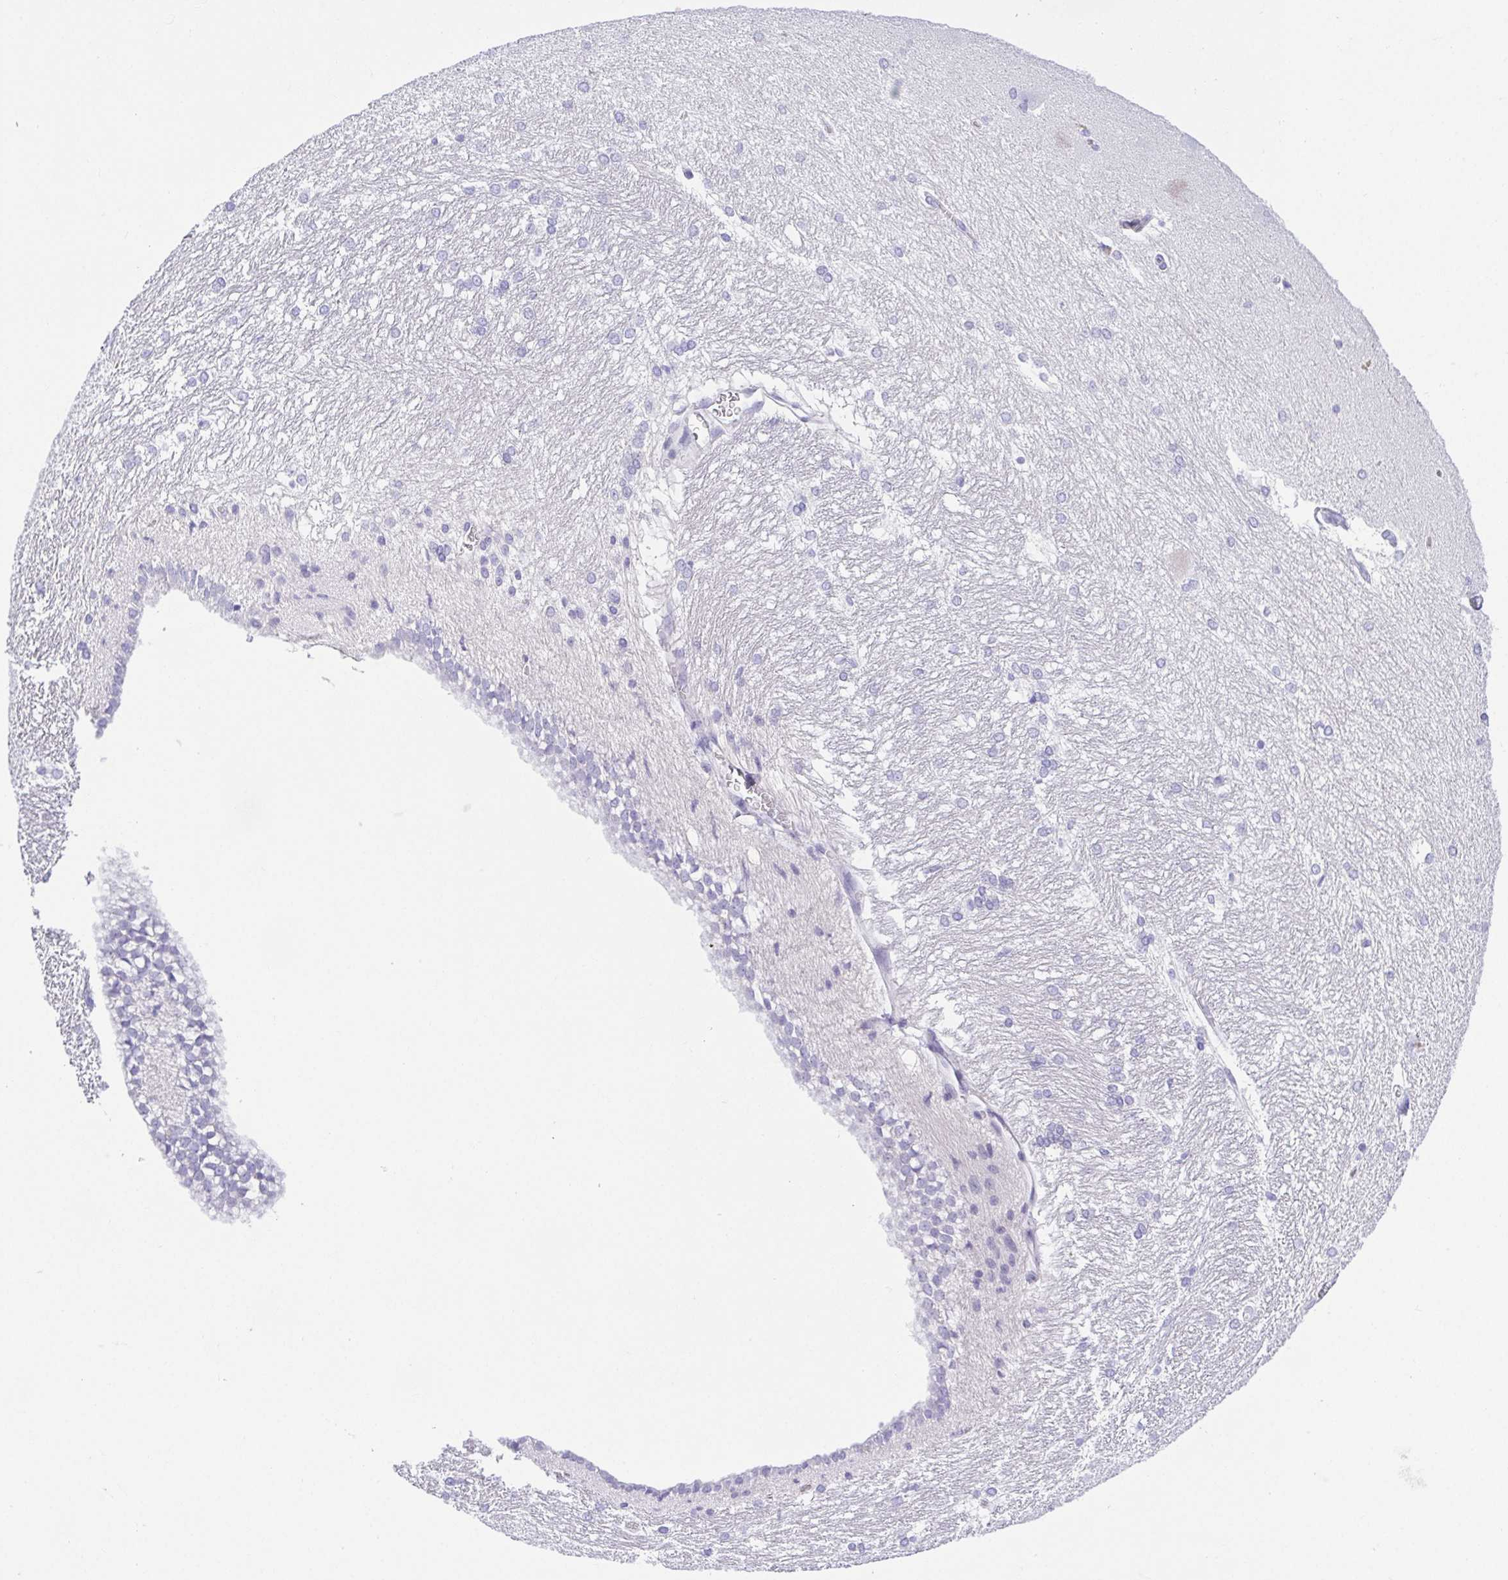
{"staining": {"intensity": "negative", "quantity": "none", "location": "none"}, "tissue": "hippocampus", "cell_type": "Glial cells", "image_type": "normal", "snomed": [{"axis": "morphology", "description": "Normal tissue, NOS"}, {"axis": "topography", "description": "Cerebral cortex"}, {"axis": "topography", "description": "Hippocampus"}], "caption": "The image demonstrates no significant expression in glial cells of hippocampus. Nuclei are stained in blue.", "gene": "LUZP4", "patient": {"sex": "female", "age": 19}}